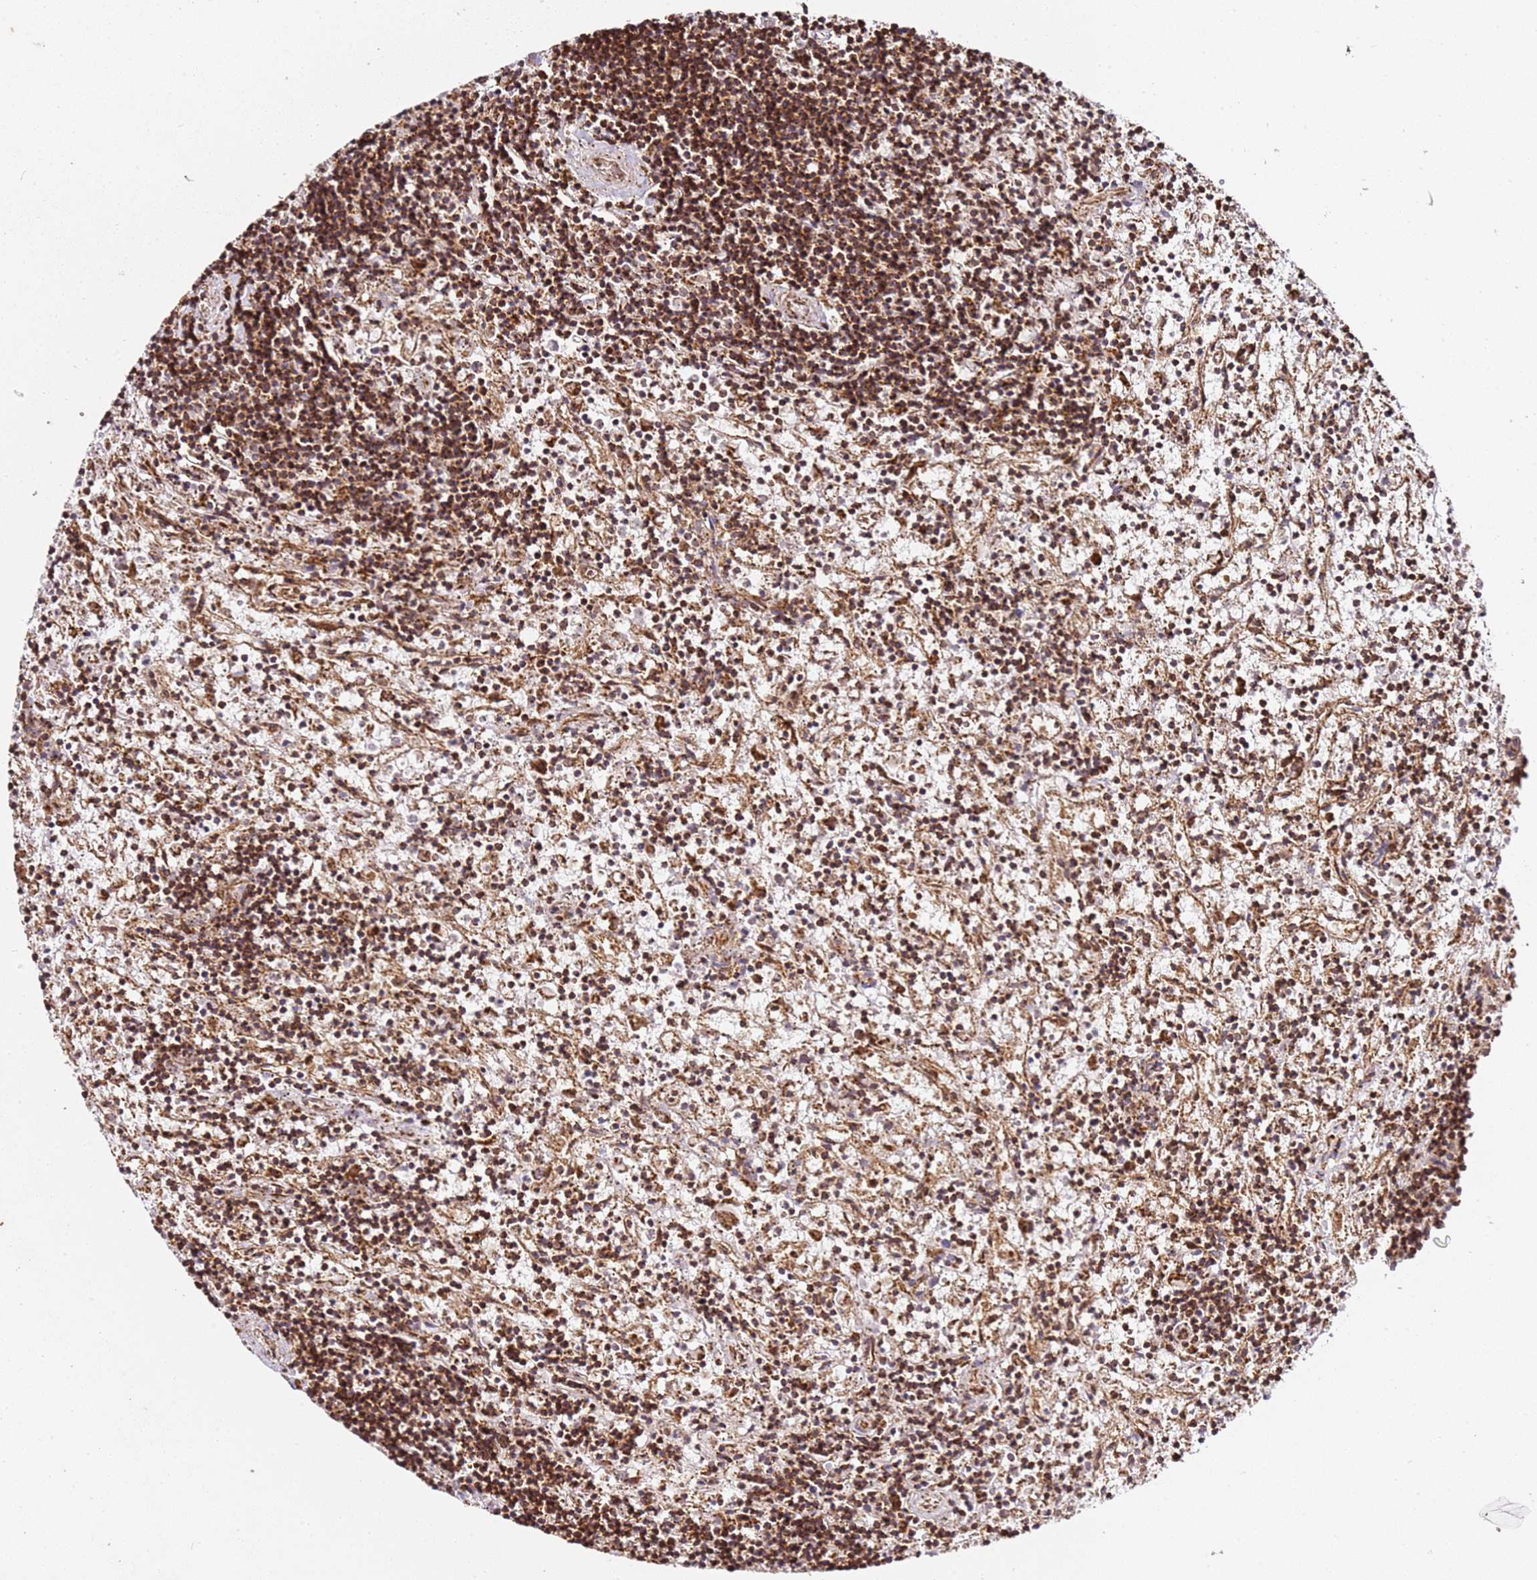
{"staining": {"intensity": "moderate", "quantity": ">75%", "location": "cytoplasmic/membranous,nuclear"}, "tissue": "lymphoma", "cell_type": "Tumor cells", "image_type": "cancer", "snomed": [{"axis": "morphology", "description": "Malignant lymphoma, non-Hodgkin's type, Low grade"}, {"axis": "topography", "description": "Spleen"}], "caption": "The immunohistochemical stain highlights moderate cytoplasmic/membranous and nuclear expression in tumor cells of malignant lymphoma, non-Hodgkin's type (low-grade) tissue.", "gene": "SMOX", "patient": {"sex": "male", "age": 76}}